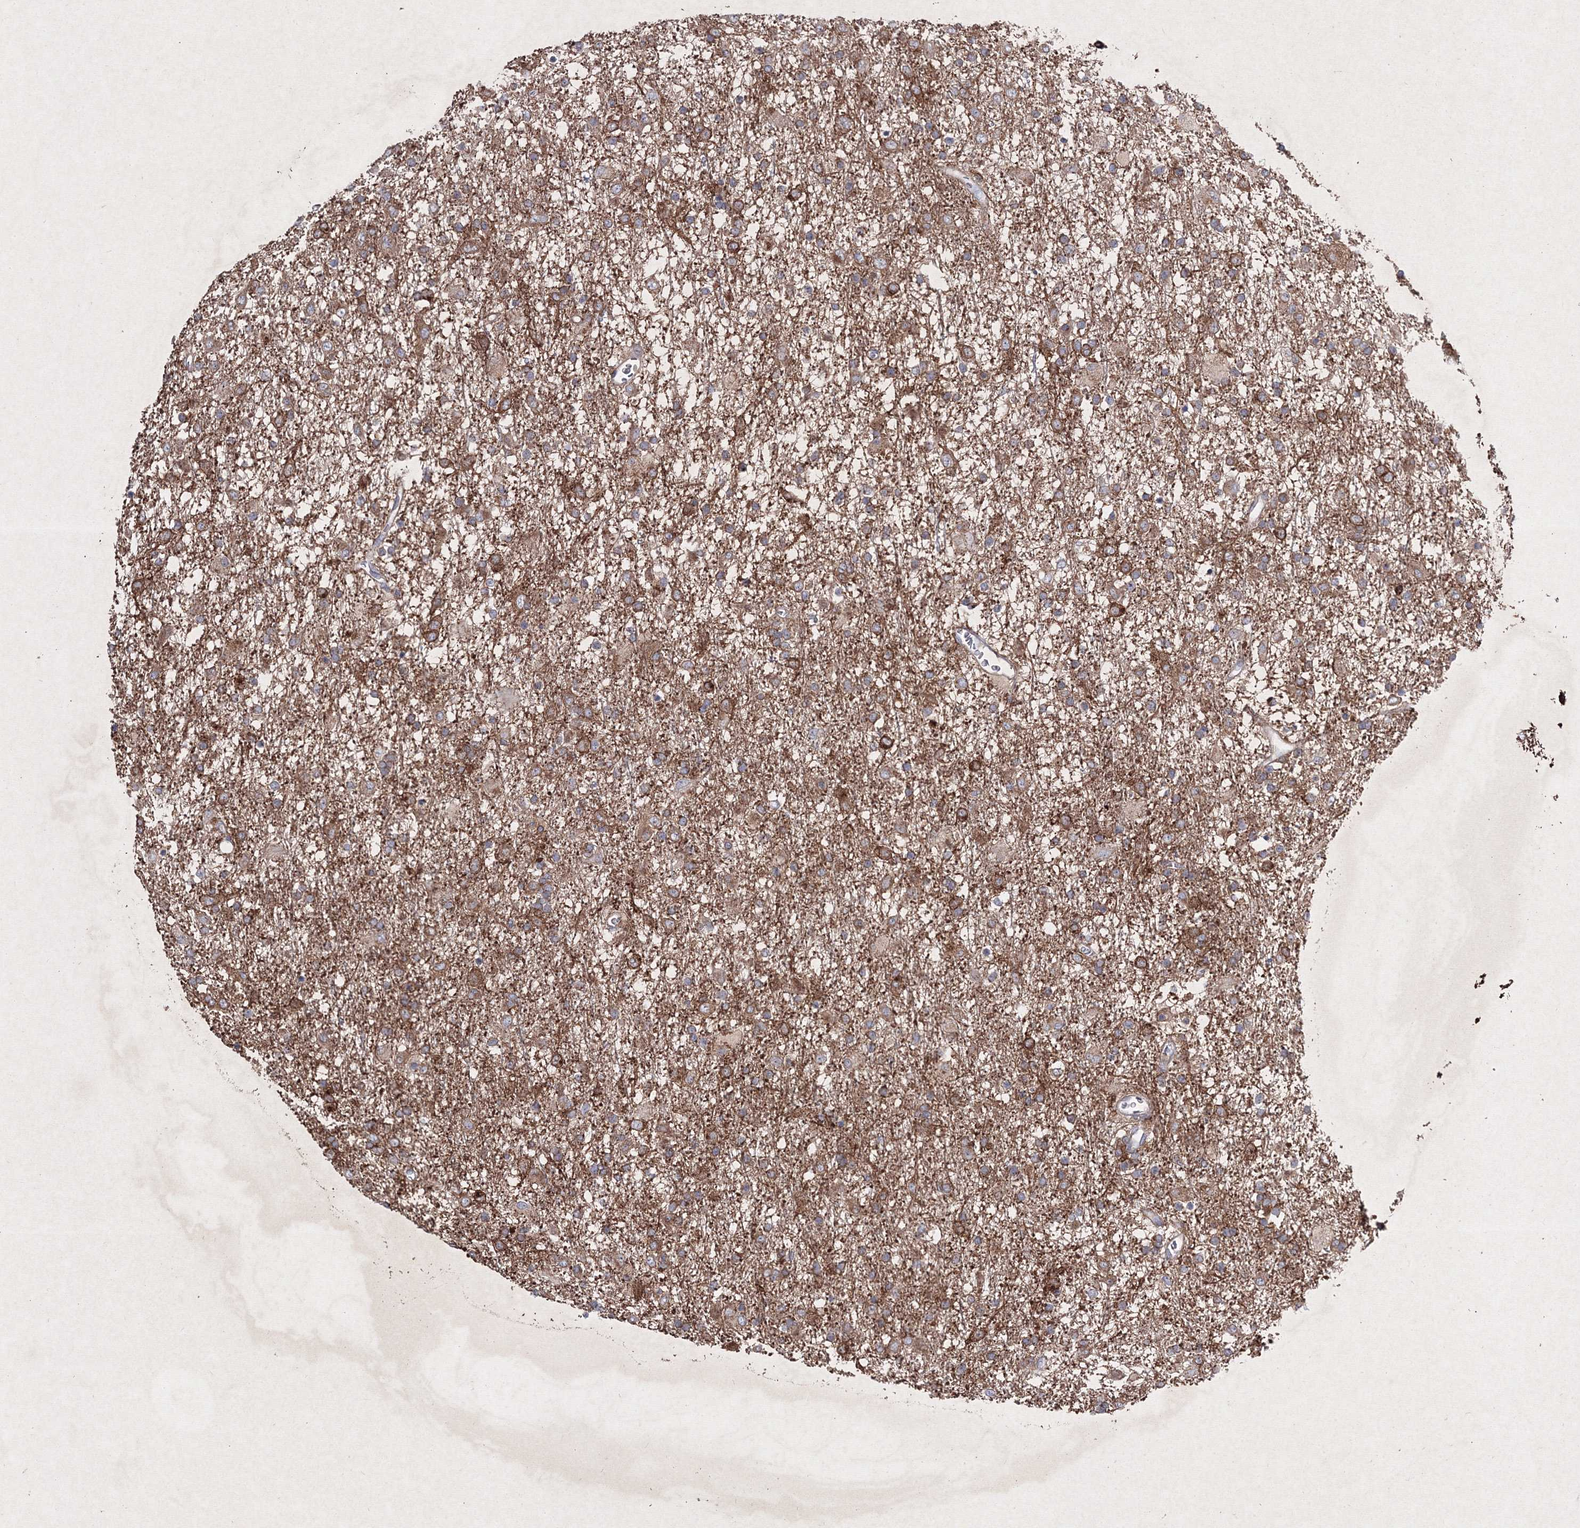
{"staining": {"intensity": "moderate", "quantity": ">75%", "location": "cytoplasmic/membranous"}, "tissue": "glioma", "cell_type": "Tumor cells", "image_type": "cancer", "snomed": [{"axis": "morphology", "description": "Glioma, malignant, Low grade"}, {"axis": "topography", "description": "Brain"}], "caption": "Moderate cytoplasmic/membranous staining for a protein is seen in about >75% of tumor cells of malignant low-grade glioma using immunohistochemistry.", "gene": "GFM1", "patient": {"sex": "male", "age": 65}}